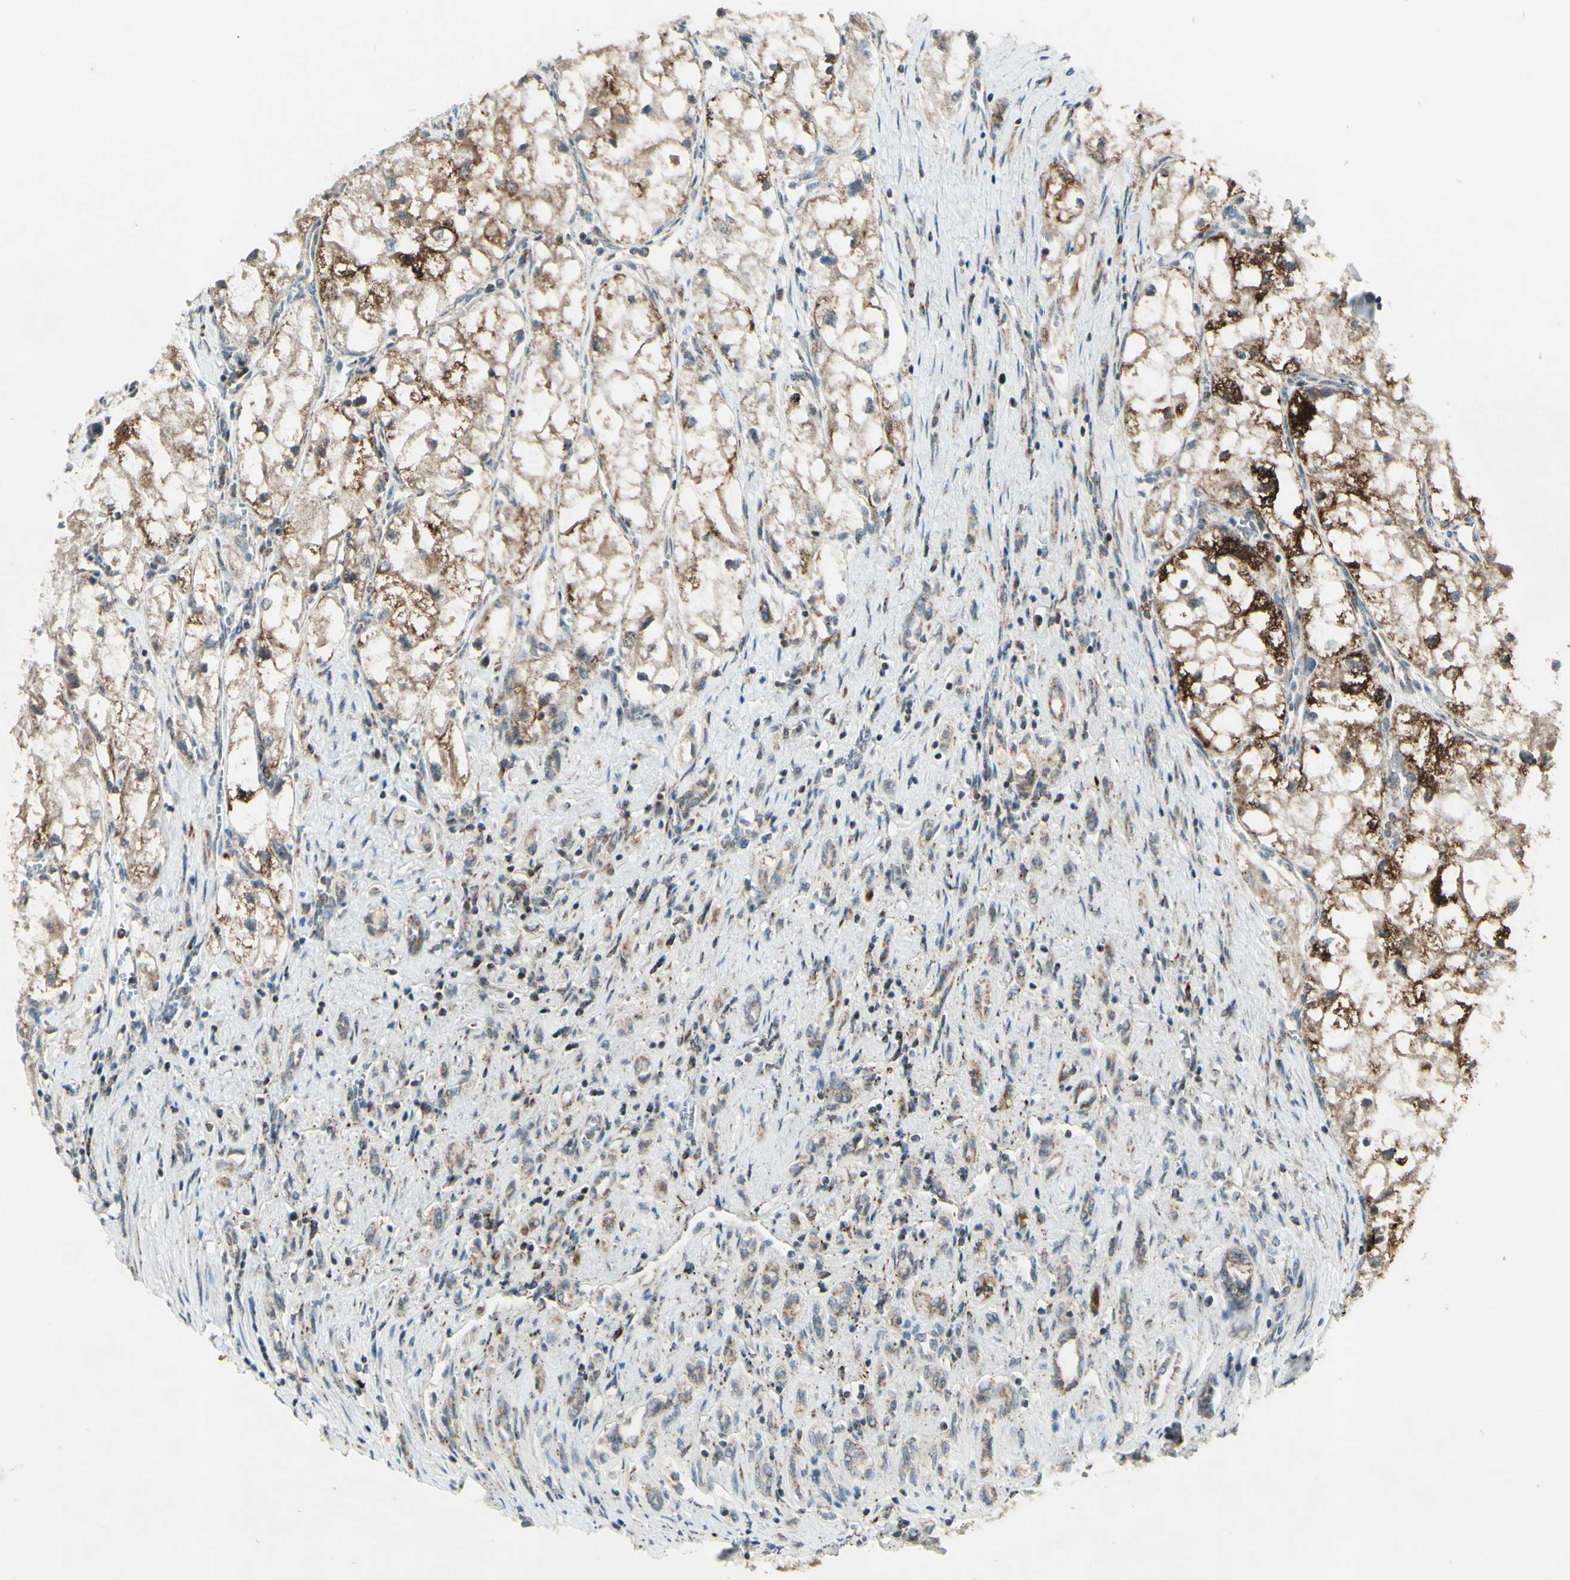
{"staining": {"intensity": "moderate", "quantity": ">75%", "location": "cytoplasmic/membranous"}, "tissue": "renal cancer", "cell_type": "Tumor cells", "image_type": "cancer", "snomed": [{"axis": "morphology", "description": "Adenocarcinoma, NOS"}, {"axis": "topography", "description": "Kidney"}], "caption": "Tumor cells demonstrate moderate cytoplasmic/membranous expression in about >75% of cells in renal adenocarcinoma.", "gene": "DHRS3", "patient": {"sex": "female", "age": 70}}